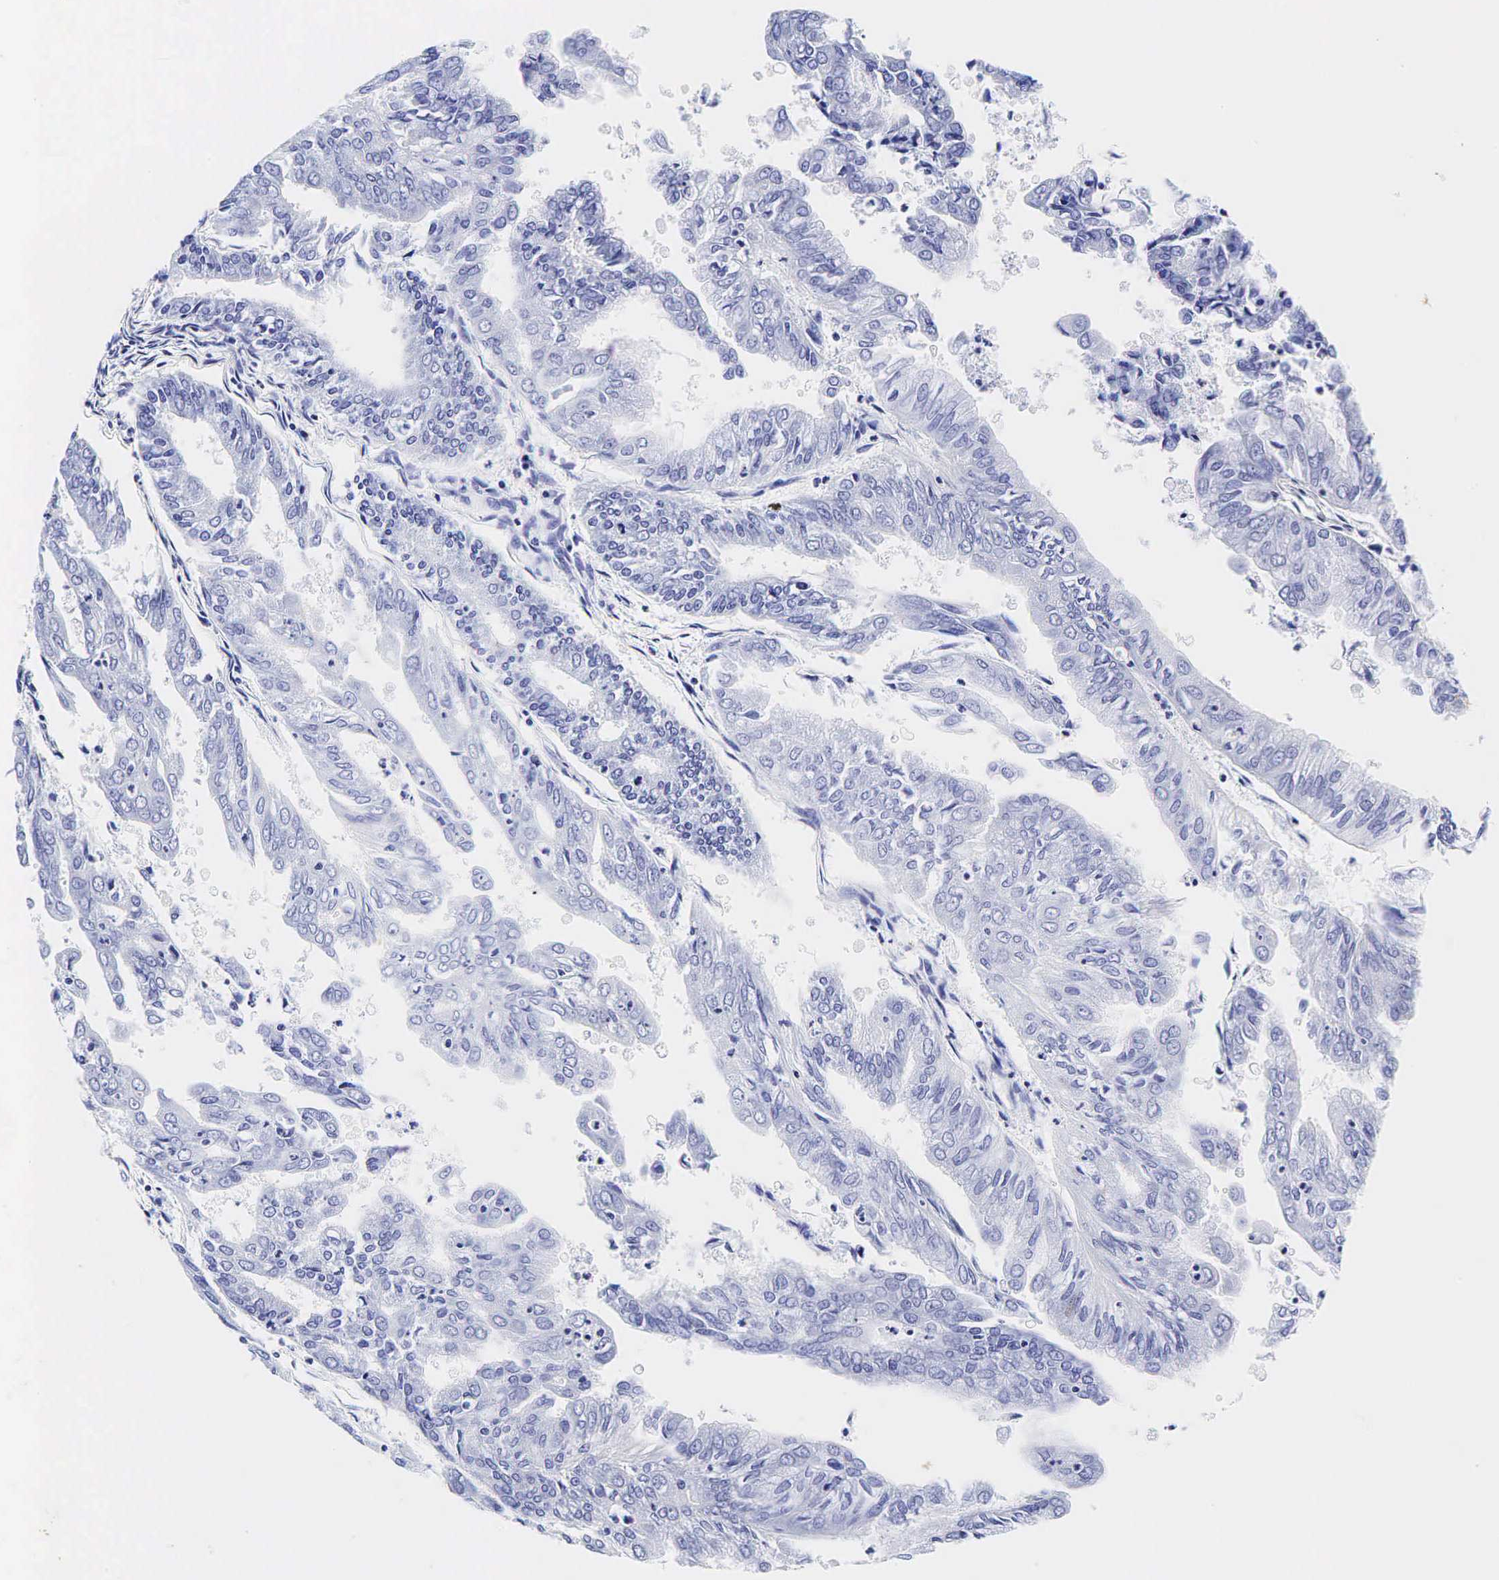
{"staining": {"intensity": "negative", "quantity": "none", "location": "none"}, "tissue": "endometrial cancer", "cell_type": "Tumor cells", "image_type": "cancer", "snomed": [{"axis": "morphology", "description": "Adenocarcinoma, NOS"}, {"axis": "topography", "description": "Endometrium"}], "caption": "Immunohistochemical staining of endometrial cancer displays no significant expression in tumor cells. The staining is performed using DAB brown chromogen with nuclei counter-stained in using hematoxylin.", "gene": "GCG", "patient": {"sex": "female", "age": 79}}